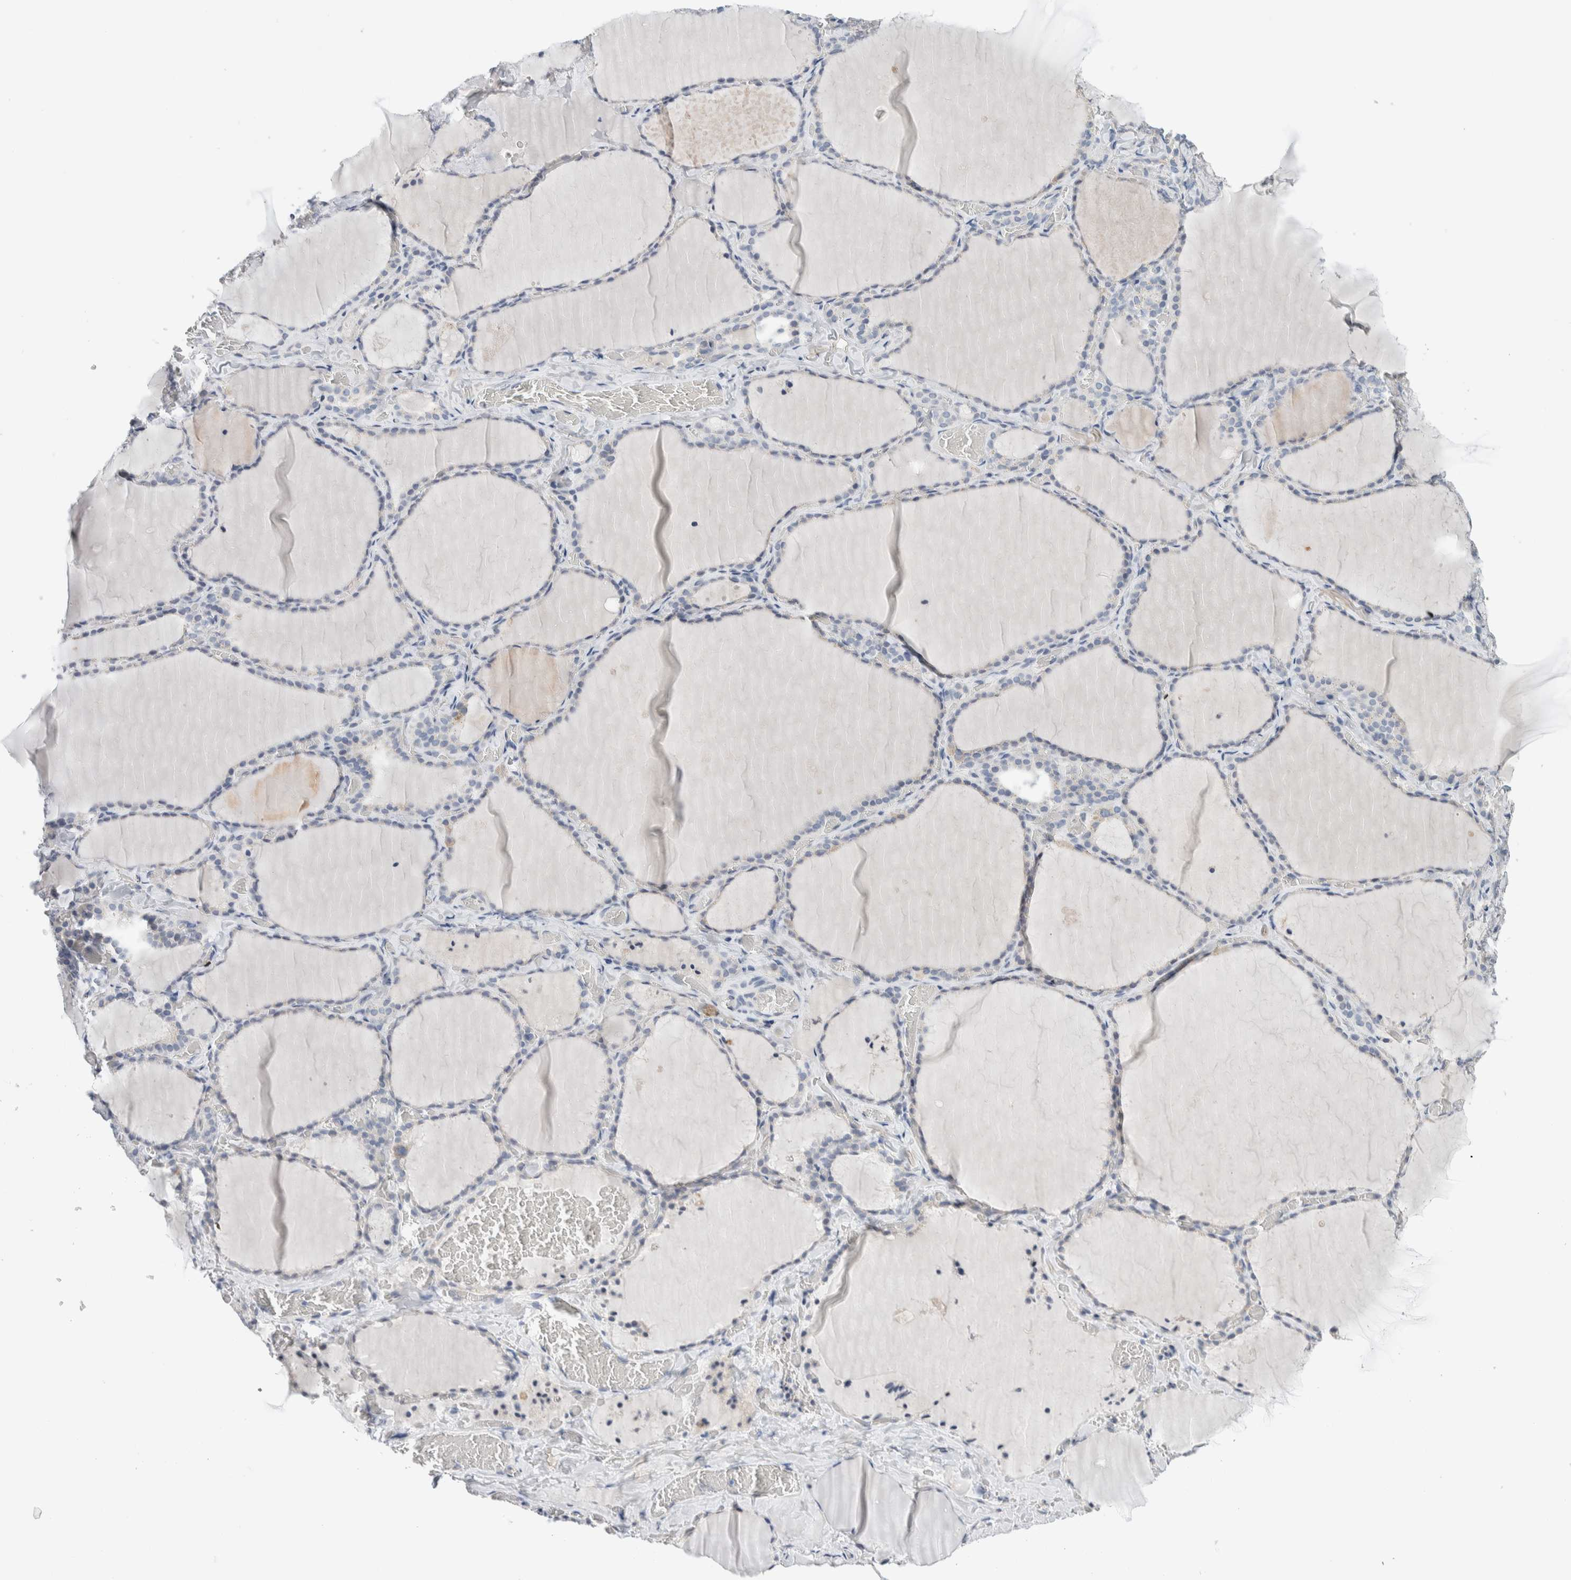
{"staining": {"intensity": "negative", "quantity": "none", "location": "none"}, "tissue": "thyroid gland", "cell_type": "Glandular cells", "image_type": "normal", "snomed": [{"axis": "morphology", "description": "Normal tissue, NOS"}, {"axis": "topography", "description": "Thyroid gland"}], "caption": "High magnification brightfield microscopy of unremarkable thyroid gland stained with DAB (brown) and counterstained with hematoxylin (blue): glandular cells show no significant expression.", "gene": "SCN2A", "patient": {"sex": "female", "age": 22}}